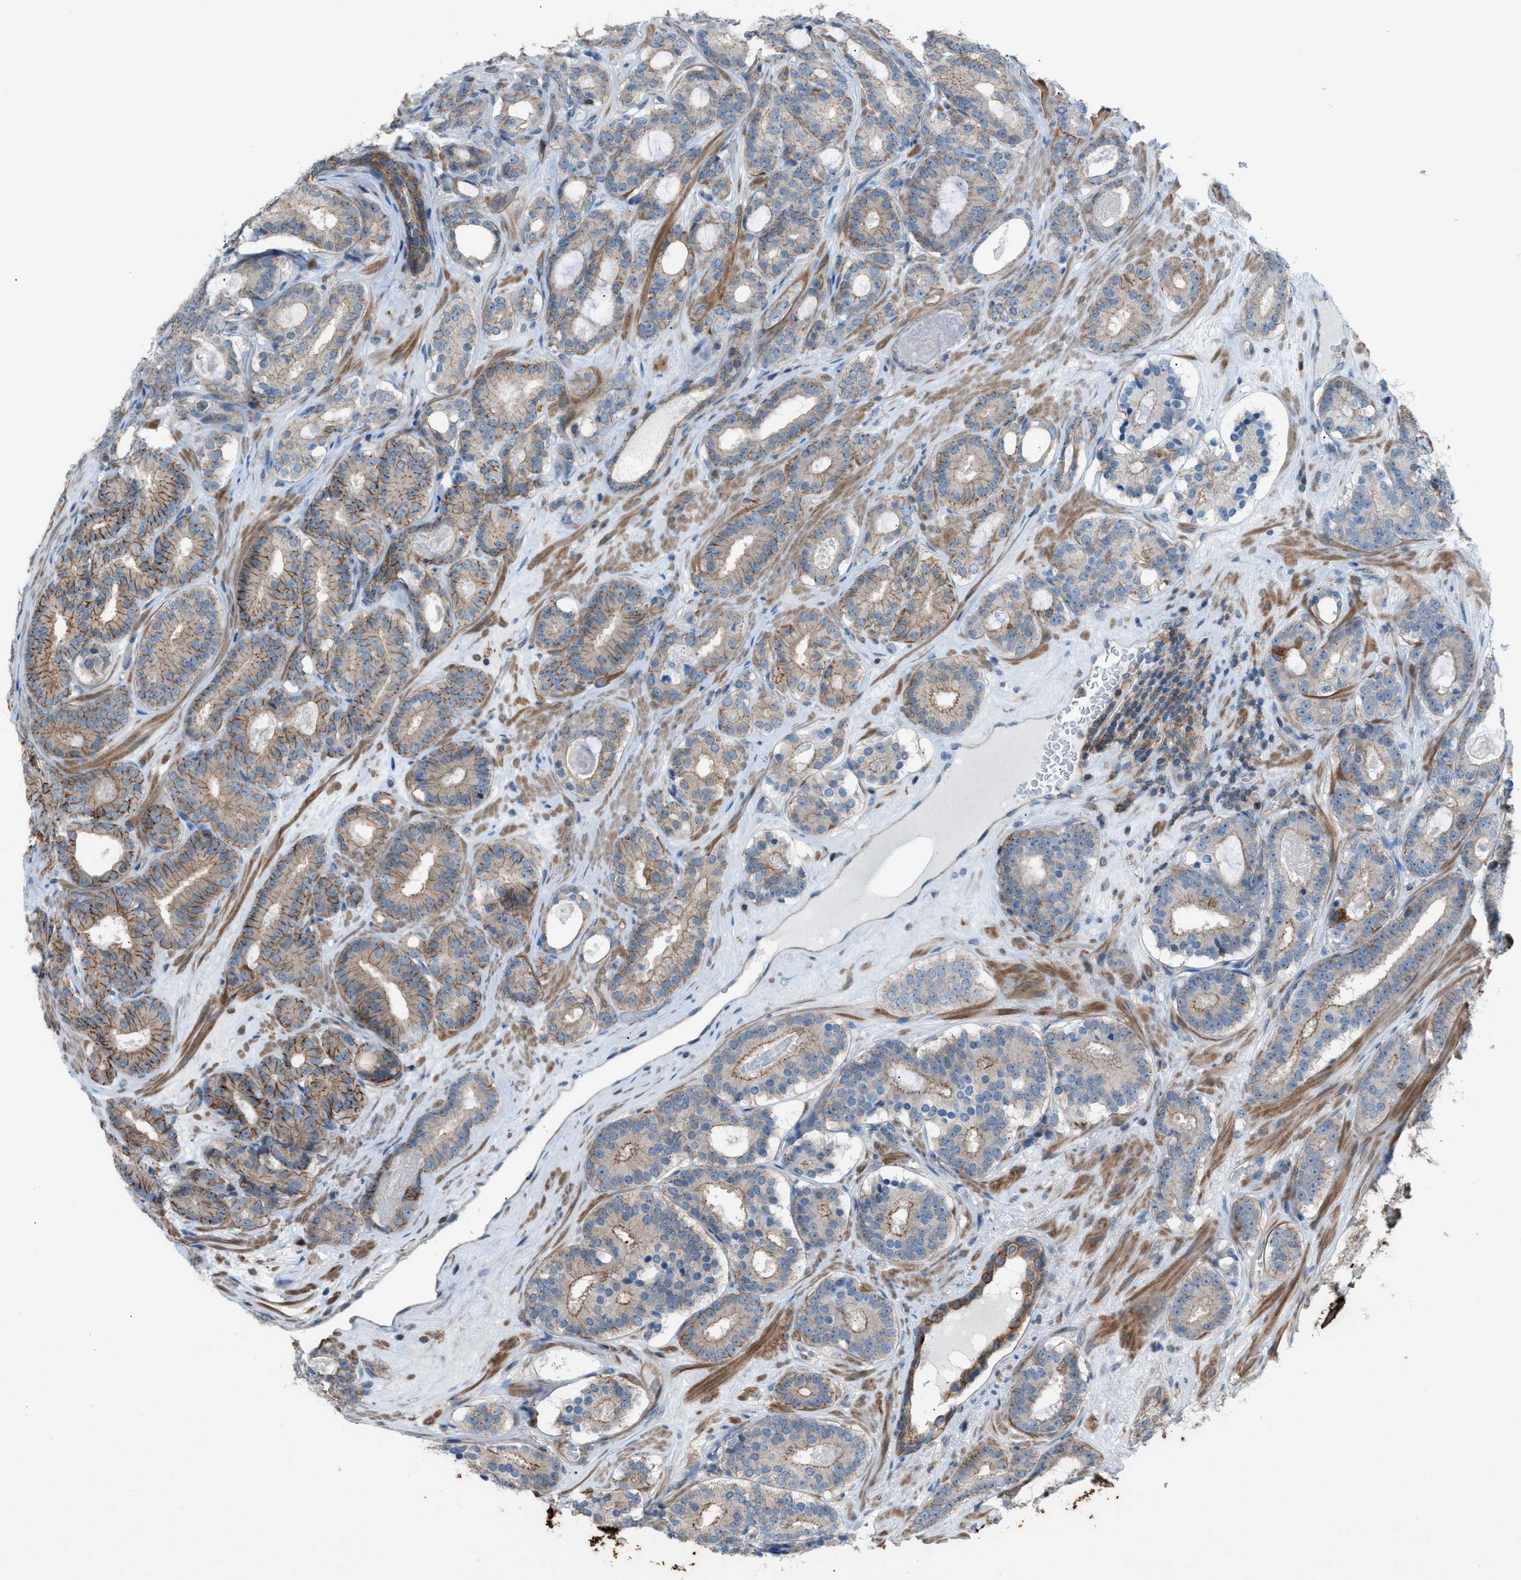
{"staining": {"intensity": "moderate", "quantity": "<25%", "location": "cytoplasmic/membranous"}, "tissue": "prostate cancer", "cell_type": "Tumor cells", "image_type": "cancer", "snomed": [{"axis": "morphology", "description": "Adenocarcinoma, High grade"}, {"axis": "topography", "description": "Prostate"}], "caption": "Human high-grade adenocarcinoma (prostate) stained for a protein (brown) shows moderate cytoplasmic/membranous positive staining in approximately <25% of tumor cells.", "gene": "DYRK1A", "patient": {"sex": "male", "age": 60}}